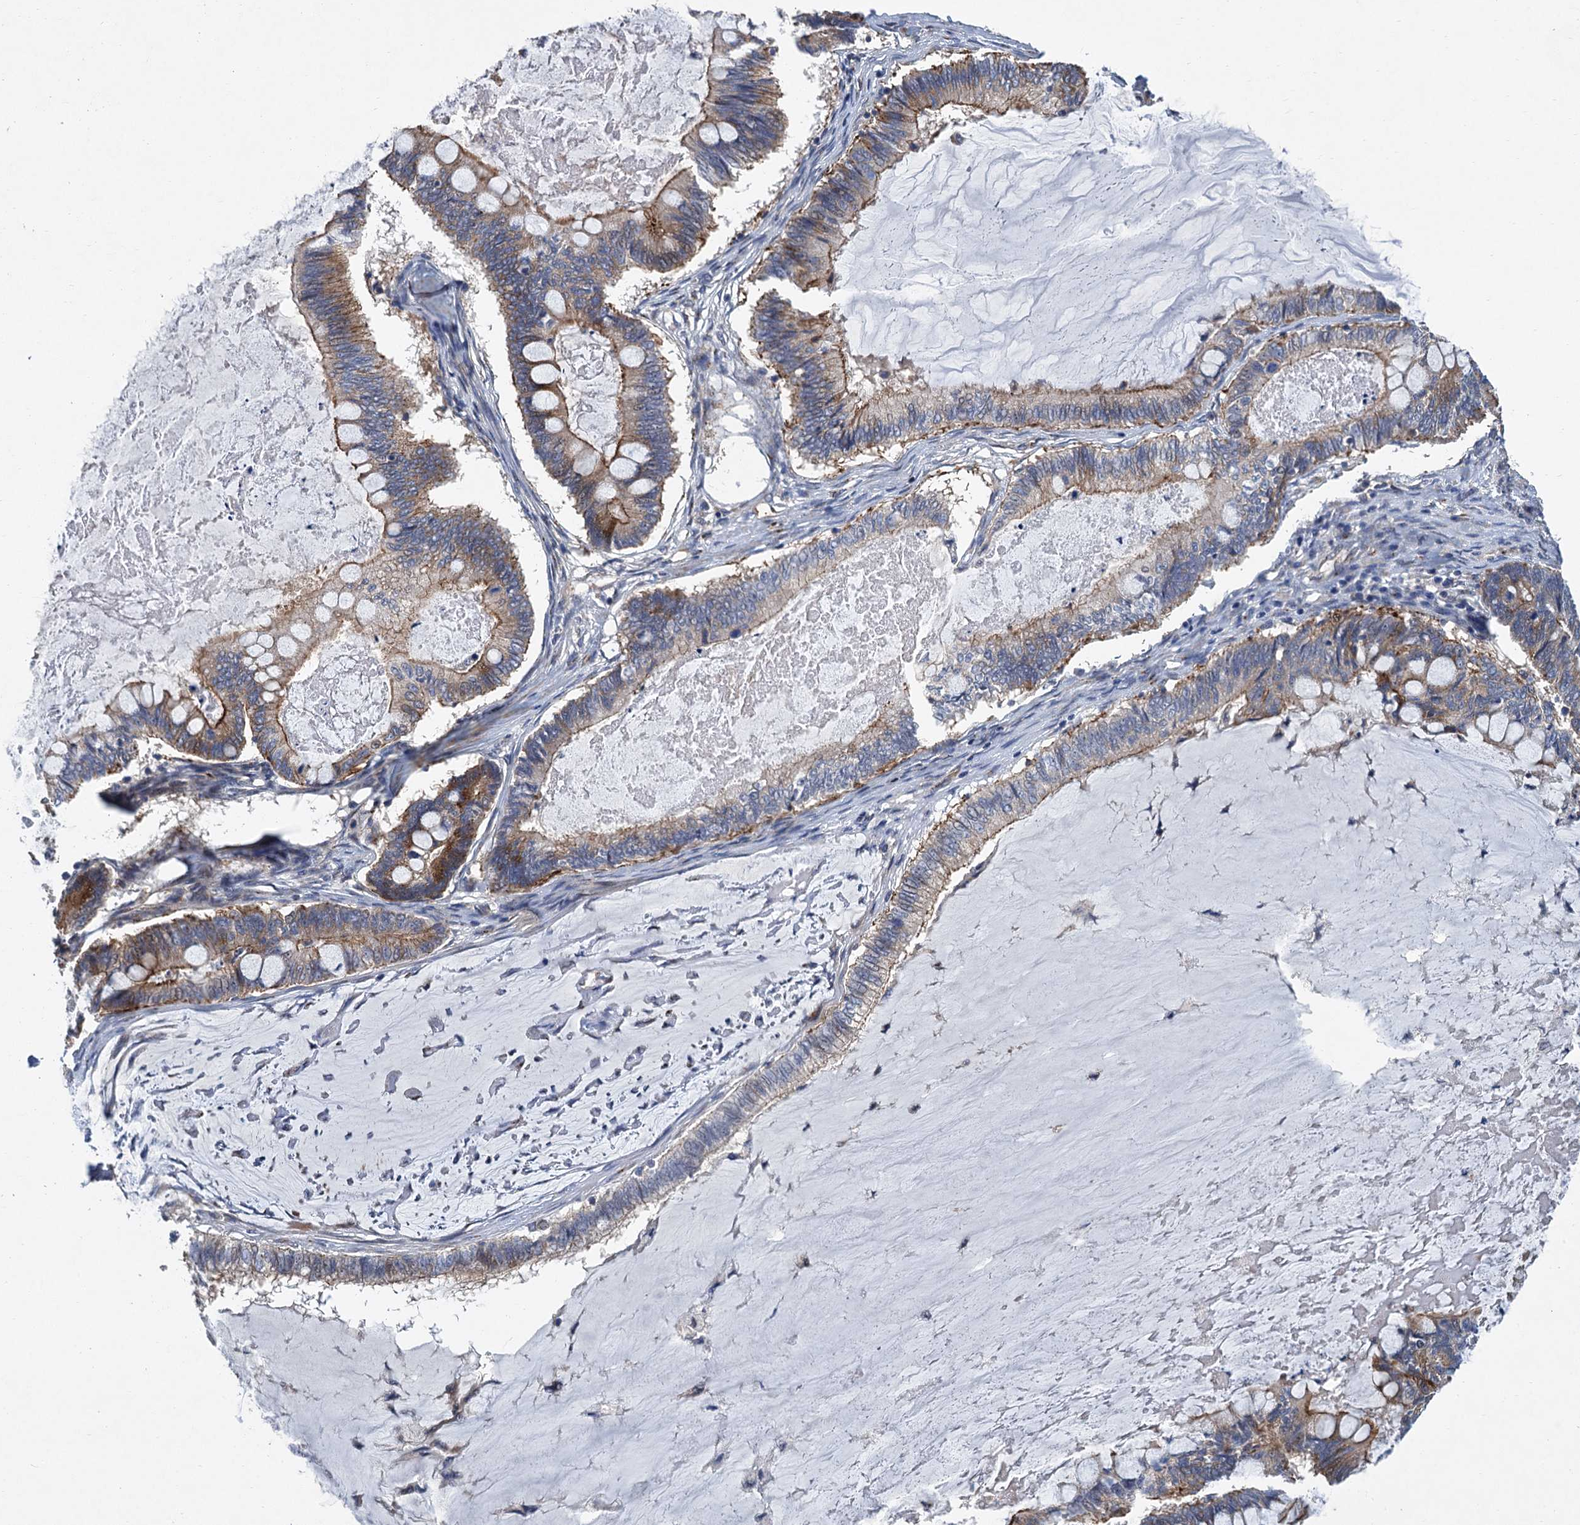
{"staining": {"intensity": "moderate", "quantity": "25%-75%", "location": "cytoplasmic/membranous"}, "tissue": "ovarian cancer", "cell_type": "Tumor cells", "image_type": "cancer", "snomed": [{"axis": "morphology", "description": "Cystadenocarcinoma, mucinous, NOS"}, {"axis": "topography", "description": "Ovary"}], "caption": "About 25%-75% of tumor cells in human ovarian cancer (mucinous cystadenocarcinoma) show moderate cytoplasmic/membranous protein expression as visualized by brown immunohistochemical staining.", "gene": "TRAF7", "patient": {"sex": "female", "age": 61}}